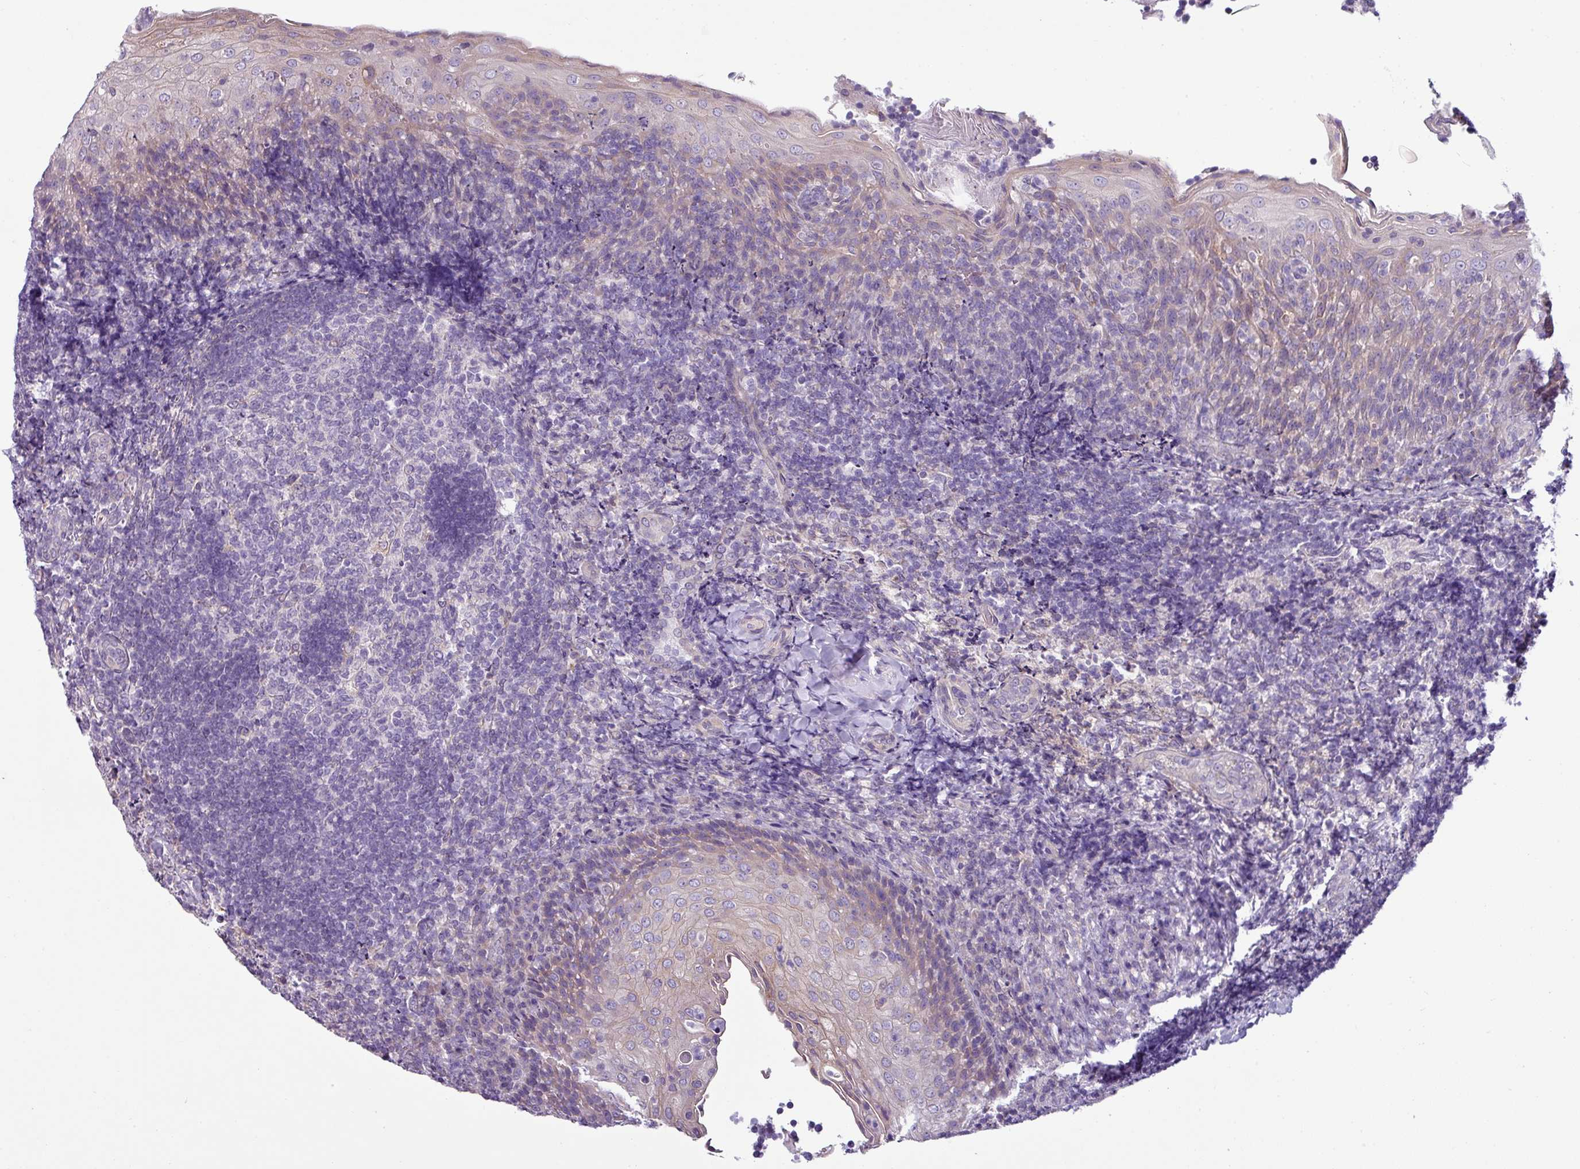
{"staining": {"intensity": "negative", "quantity": "none", "location": "none"}, "tissue": "tonsil", "cell_type": "Germinal center cells", "image_type": "normal", "snomed": [{"axis": "morphology", "description": "Normal tissue, NOS"}, {"axis": "topography", "description": "Tonsil"}], "caption": "DAB (3,3'-diaminobenzidine) immunohistochemical staining of benign human tonsil shows no significant expression in germinal center cells.", "gene": "TOR1AIP2", "patient": {"sex": "female", "age": 10}}